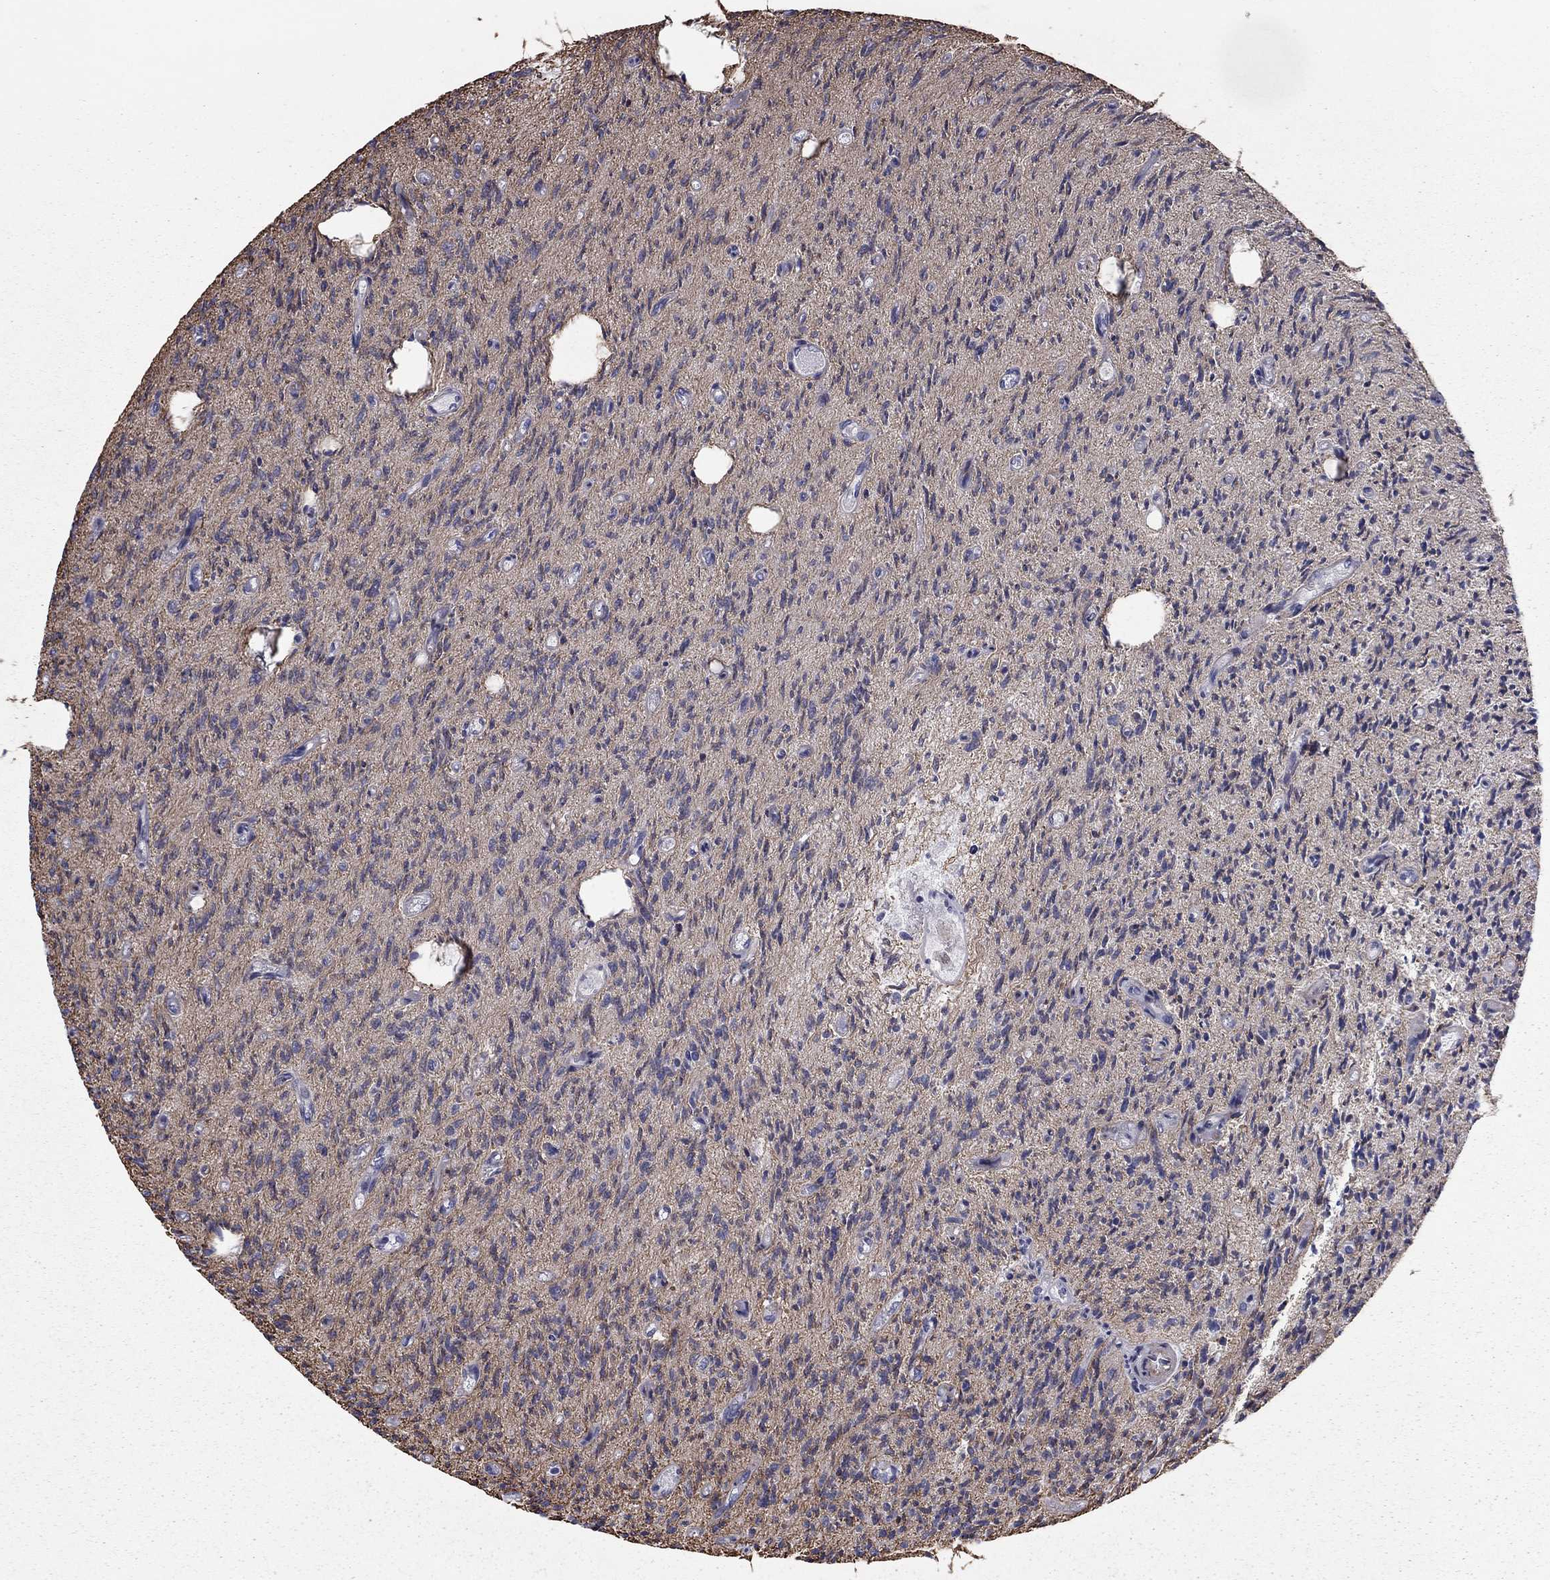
{"staining": {"intensity": "strong", "quantity": "25%-75%", "location": "cytoplasmic/membranous"}, "tissue": "glioma", "cell_type": "Tumor cells", "image_type": "cancer", "snomed": [{"axis": "morphology", "description": "Glioma, malignant, High grade"}, {"axis": "topography", "description": "Brain"}], "caption": "About 25%-75% of tumor cells in human malignant glioma (high-grade) show strong cytoplasmic/membranous protein positivity as visualized by brown immunohistochemical staining.", "gene": "CLSTN1", "patient": {"sex": "male", "age": 64}}